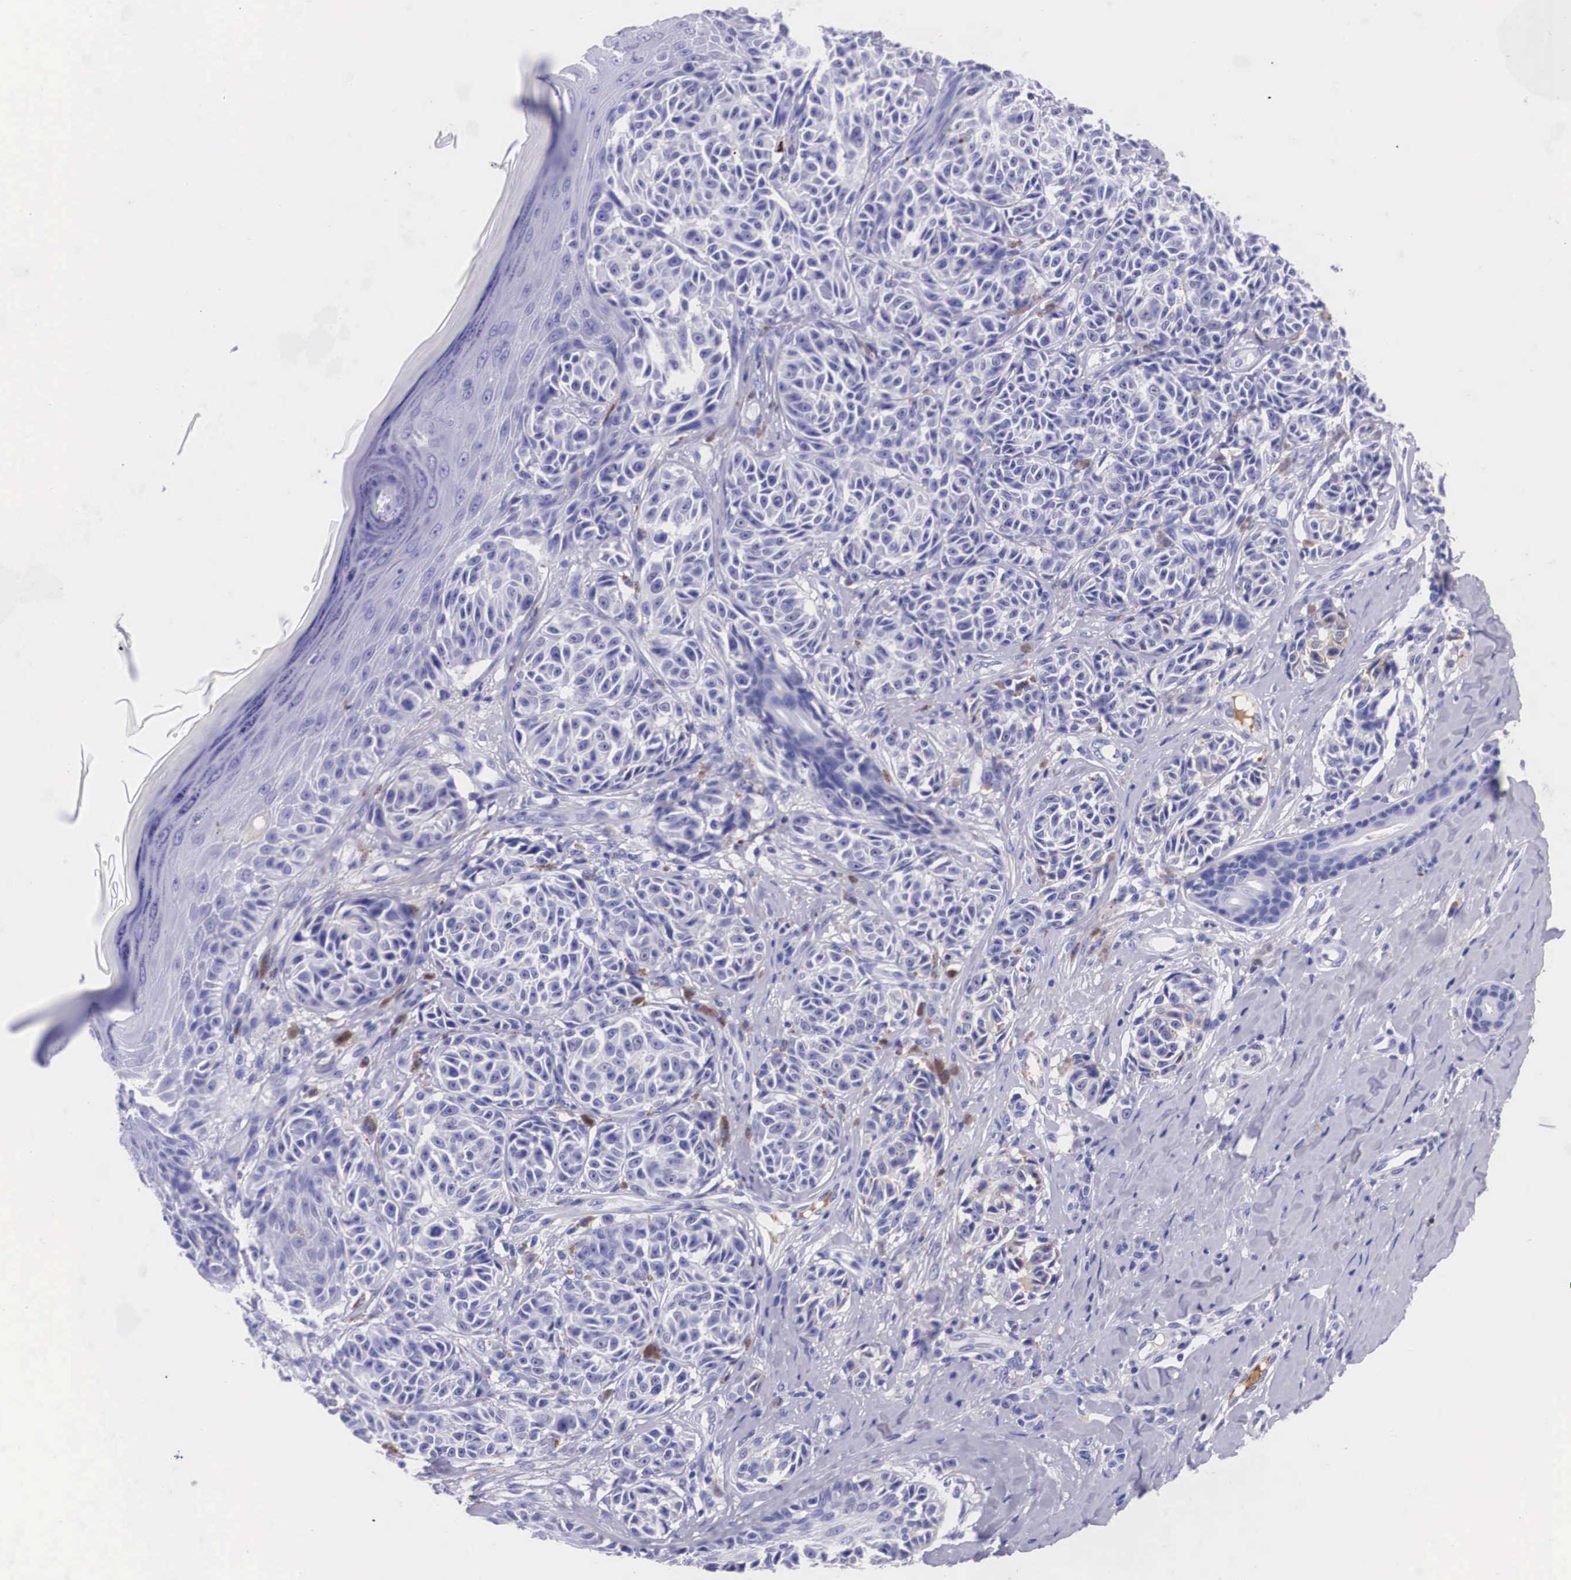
{"staining": {"intensity": "negative", "quantity": "none", "location": "none"}, "tissue": "melanoma", "cell_type": "Tumor cells", "image_type": "cancer", "snomed": [{"axis": "morphology", "description": "Malignant melanoma, NOS"}, {"axis": "topography", "description": "Skin"}], "caption": "Immunohistochemistry histopathology image of neoplastic tissue: melanoma stained with DAB (3,3'-diaminobenzidine) displays no significant protein expression in tumor cells.", "gene": "PLG", "patient": {"sex": "male", "age": 49}}